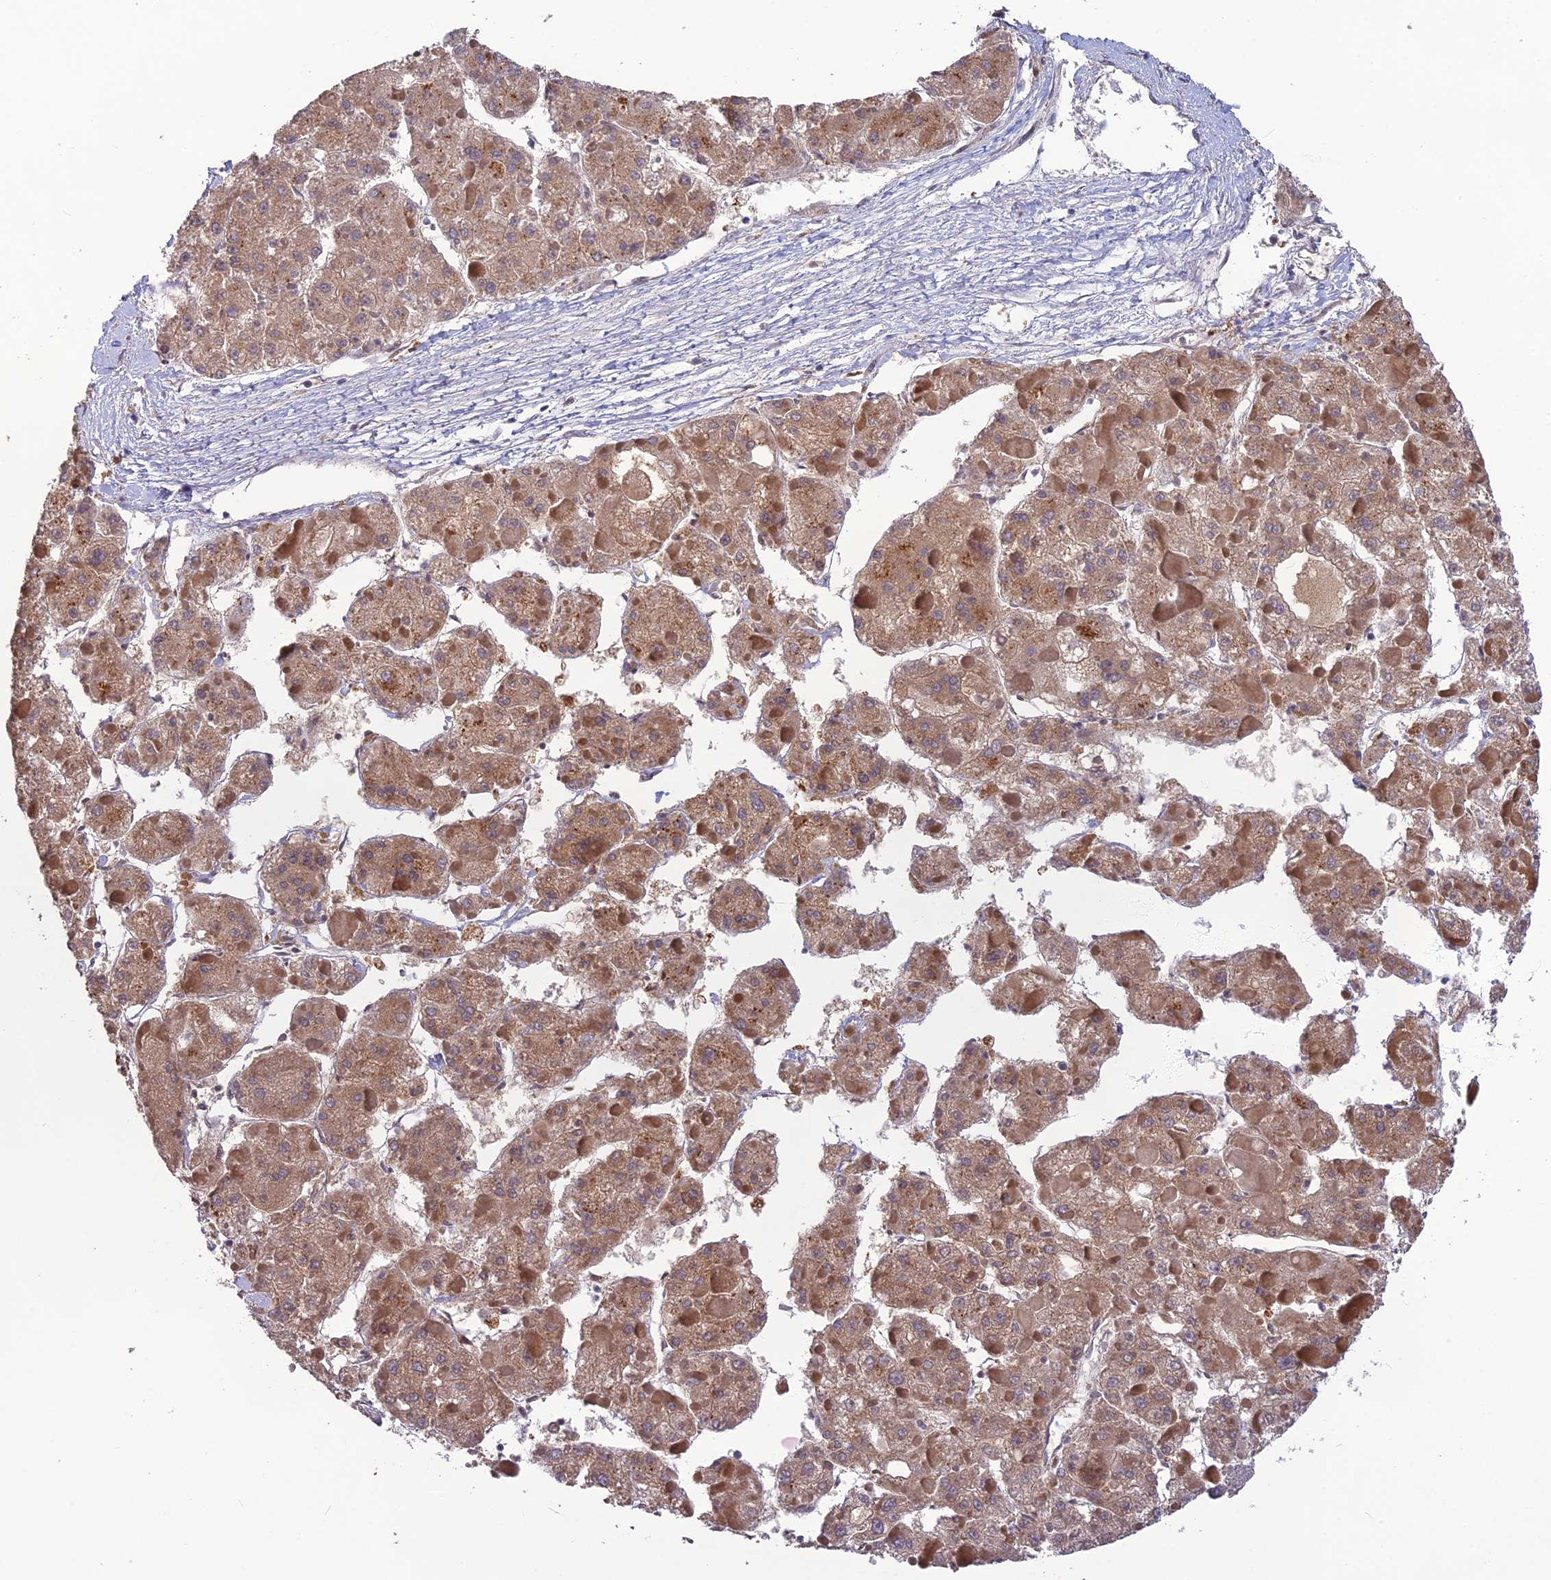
{"staining": {"intensity": "moderate", "quantity": ">75%", "location": "cytoplasmic/membranous"}, "tissue": "liver cancer", "cell_type": "Tumor cells", "image_type": "cancer", "snomed": [{"axis": "morphology", "description": "Carcinoma, Hepatocellular, NOS"}, {"axis": "topography", "description": "Liver"}], "caption": "Immunohistochemistry micrograph of neoplastic tissue: liver cancer stained using IHC displays medium levels of moderate protein expression localized specifically in the cytoplasmic/membranous of tumor cells, appearing as a cytoplasmic/membranous brown color.", "gene": "TMEM134", "patient": {"sex": "female", "age": 73}}